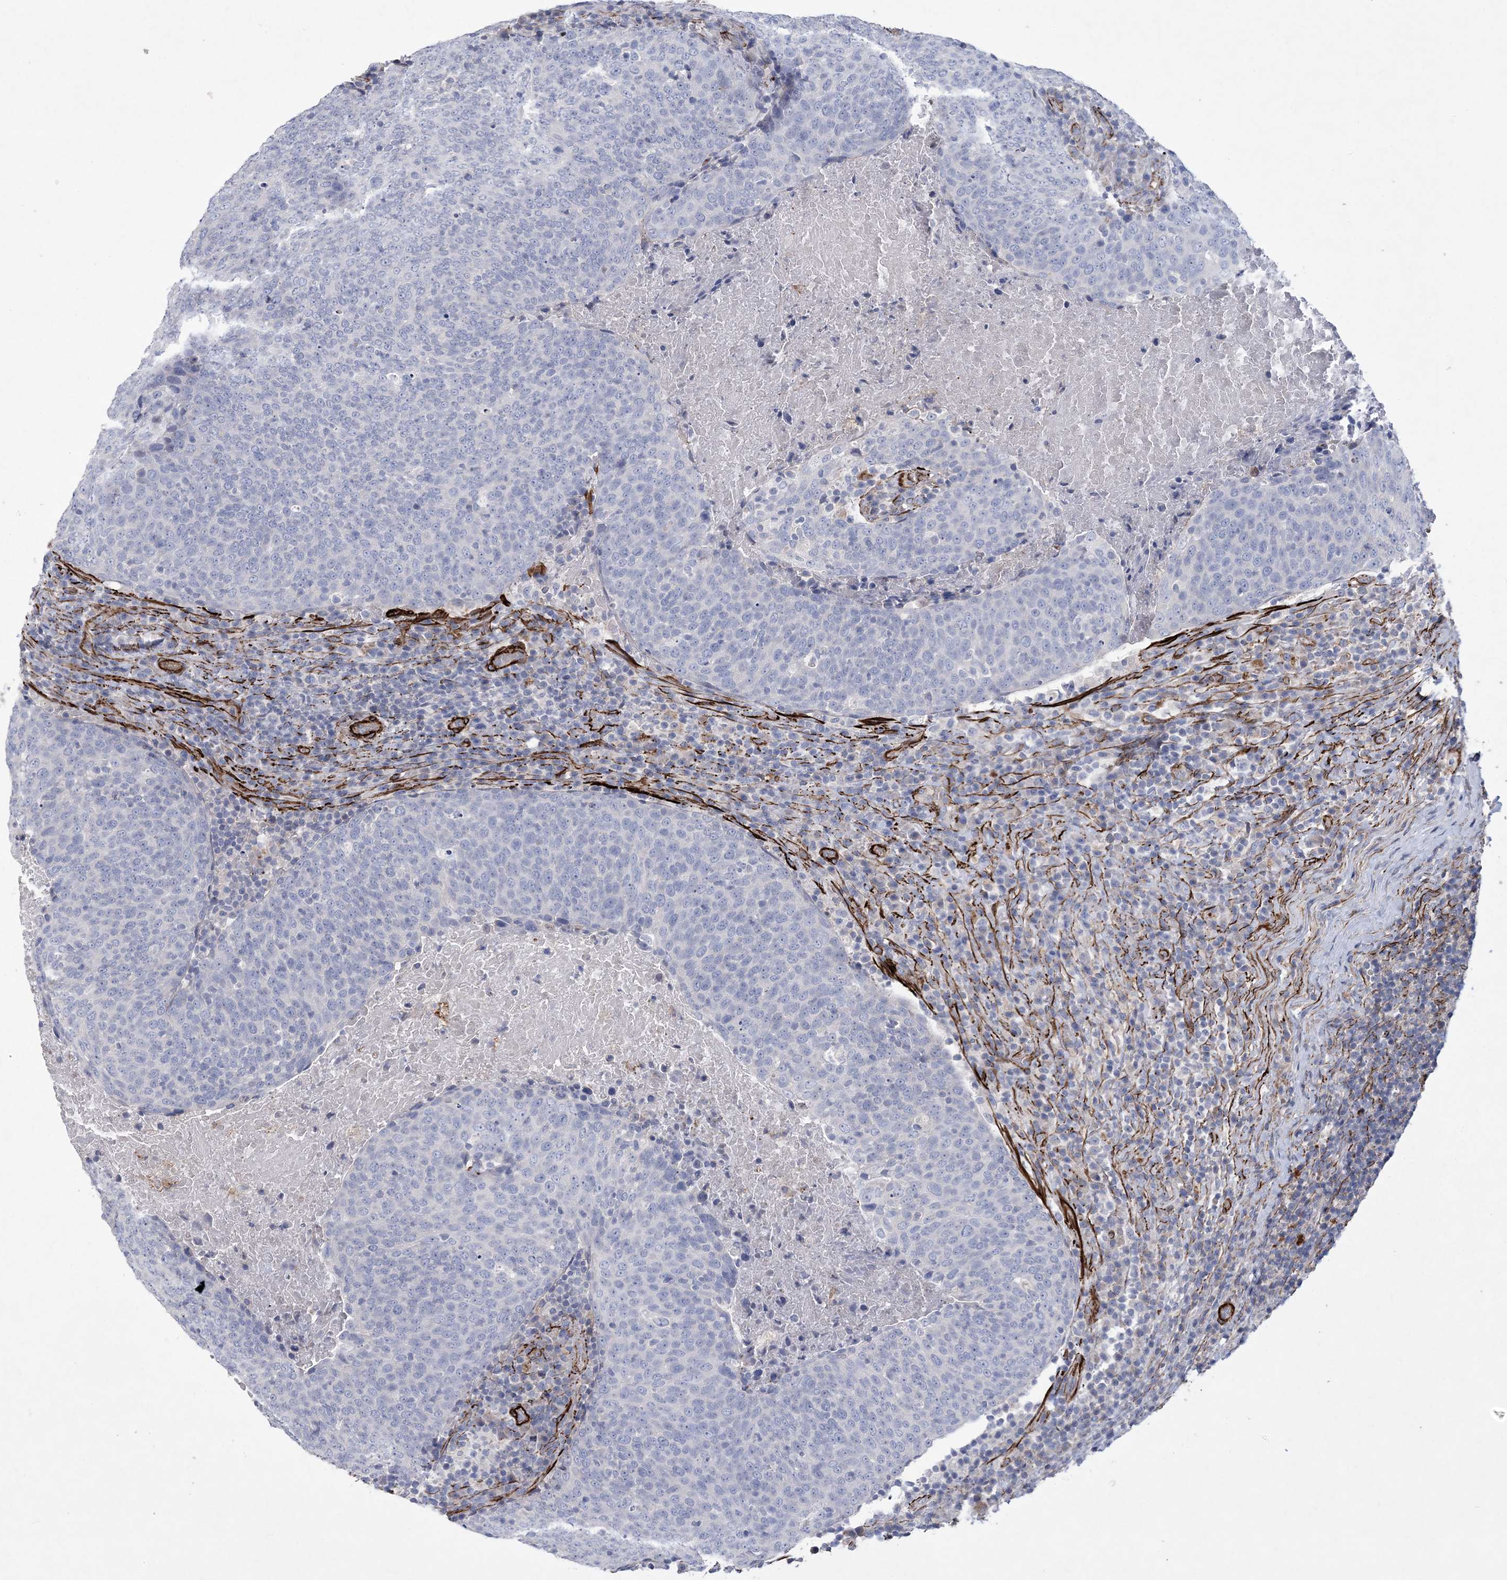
{"staining": {"intensity": "negative", "quantity": "none", "location": "none"}, "tissue": "head and neck cancer", "cell_type": "Tumor cells", "image_type": "cancer", "snomed": [{"axis": "morphology", "description": "Squamous cell carcinoma, NOS"}, {"axis": "morphology", "description": "Squamous cell carcinoma, metastatic, NOS"}, {"axis": "topography", "description": "Lymph node"}, {"axis": "topography", "description": "Head-Neck"}], "caption": "This micrograph is of head and neck squamous cell carcinoma stained with immunohistochemistry (IHC) to label a protein in brown with the nuclei are counter-stained blue. There is no positivity in tumor cells. (DAB (3,3'-diaminobenzidine) IHC with hematoxylin counter stain).", "gene": "ARSJ", "patient": {"sex": "male", "age": 62}}